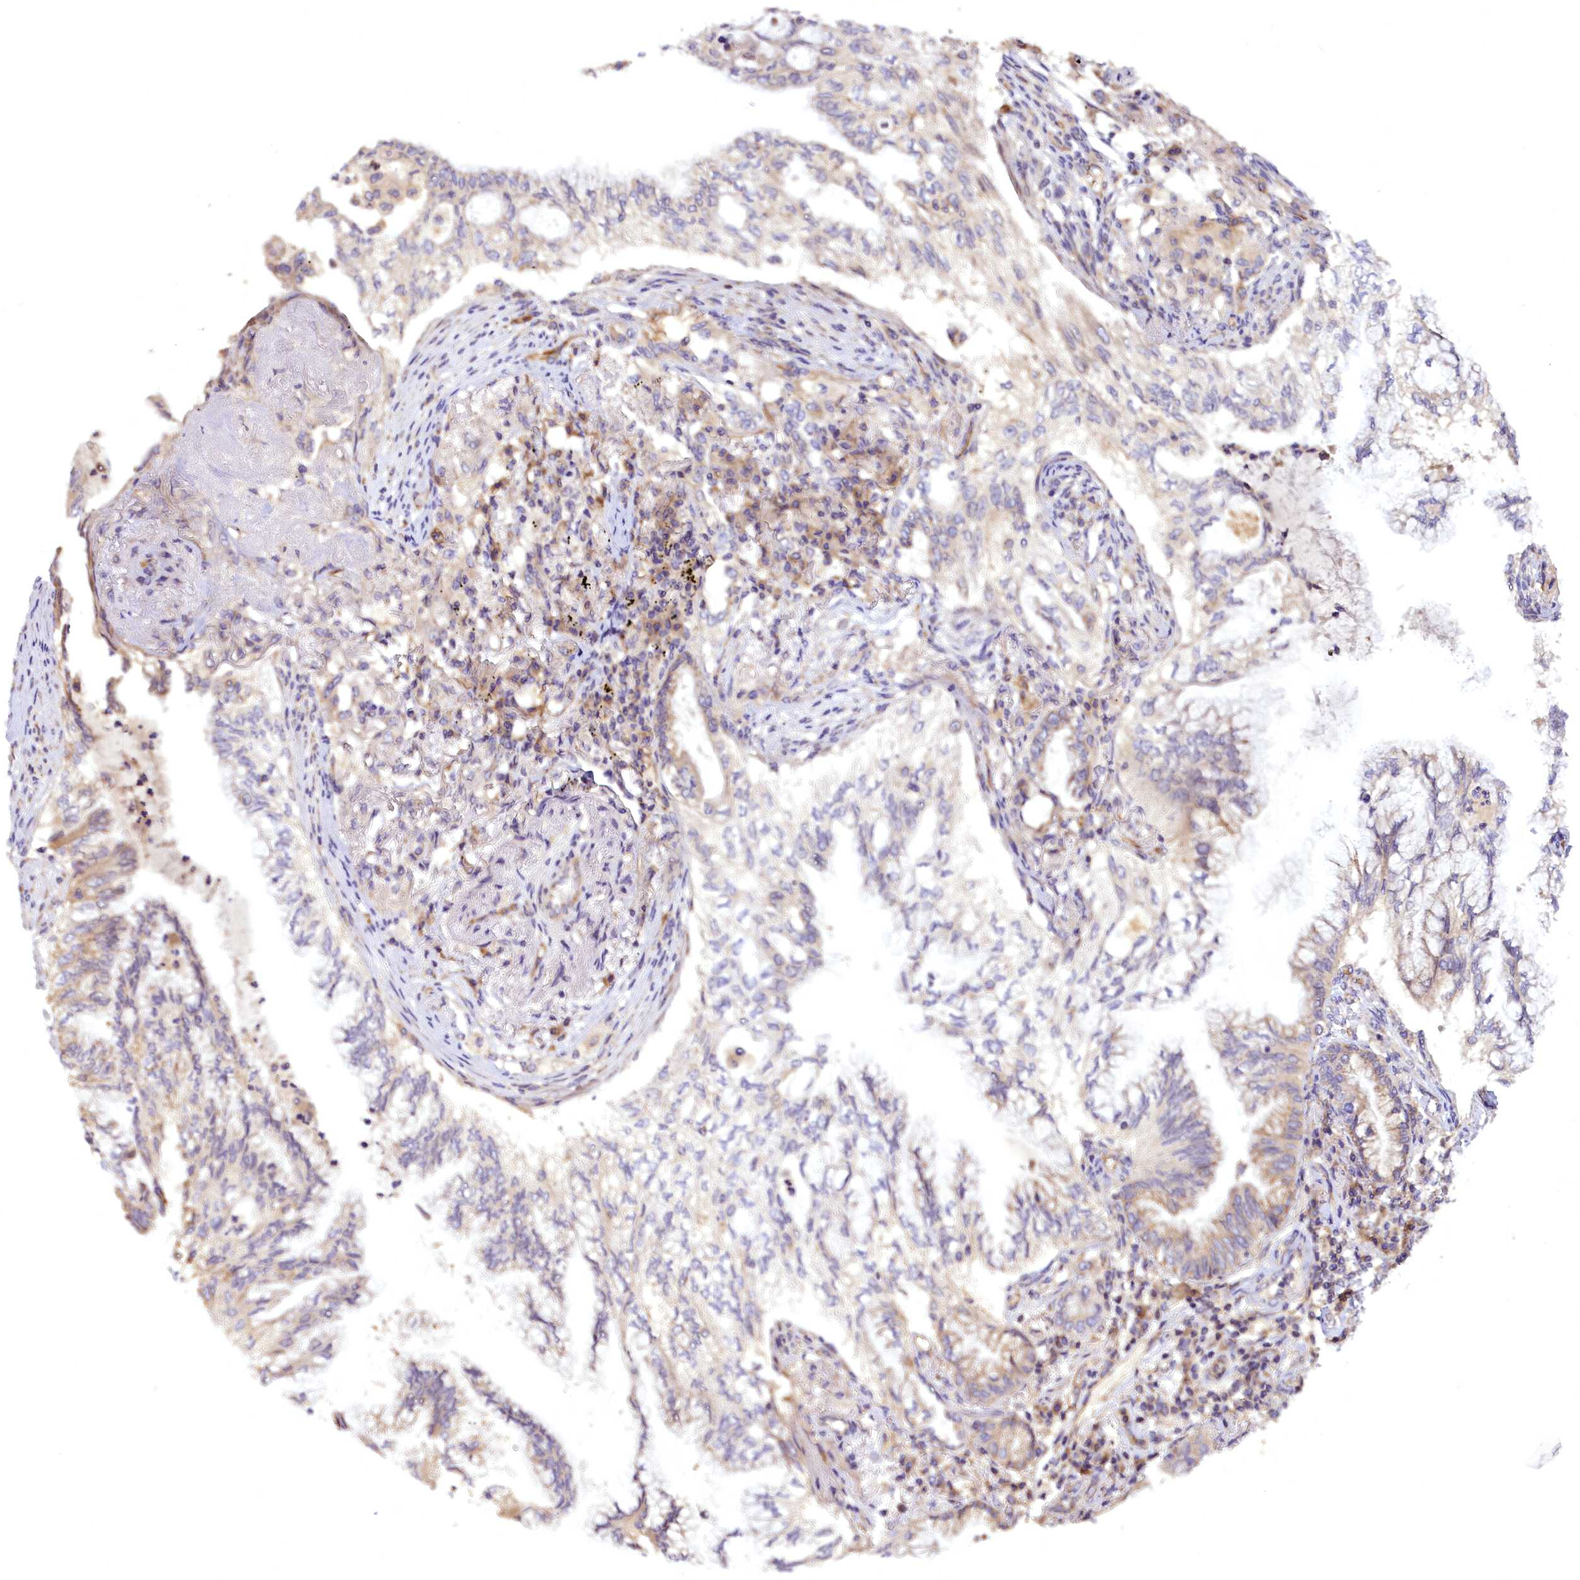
{"staining": {"intensity": "weak", "quantity": "25%-75%", "location": "cytoplasmic/membranous"}, "tissue": "lung cancer", "cell_type": "Tumor cells", "image_type": "cancer", "snomed": [{"axis": "morphology", "description": "Adenocarcinoma, NOS"}, {"axis": "topography", "description": "Lung"}], "caption": "Protein analysis of lung adenocarcinoma tissue displays weak cytoplasmic/membranous expression in approximately 25%-75% of tumor cells.", "gene": "DNAJB9", "patient": {"sex": "female", "age": 70}}